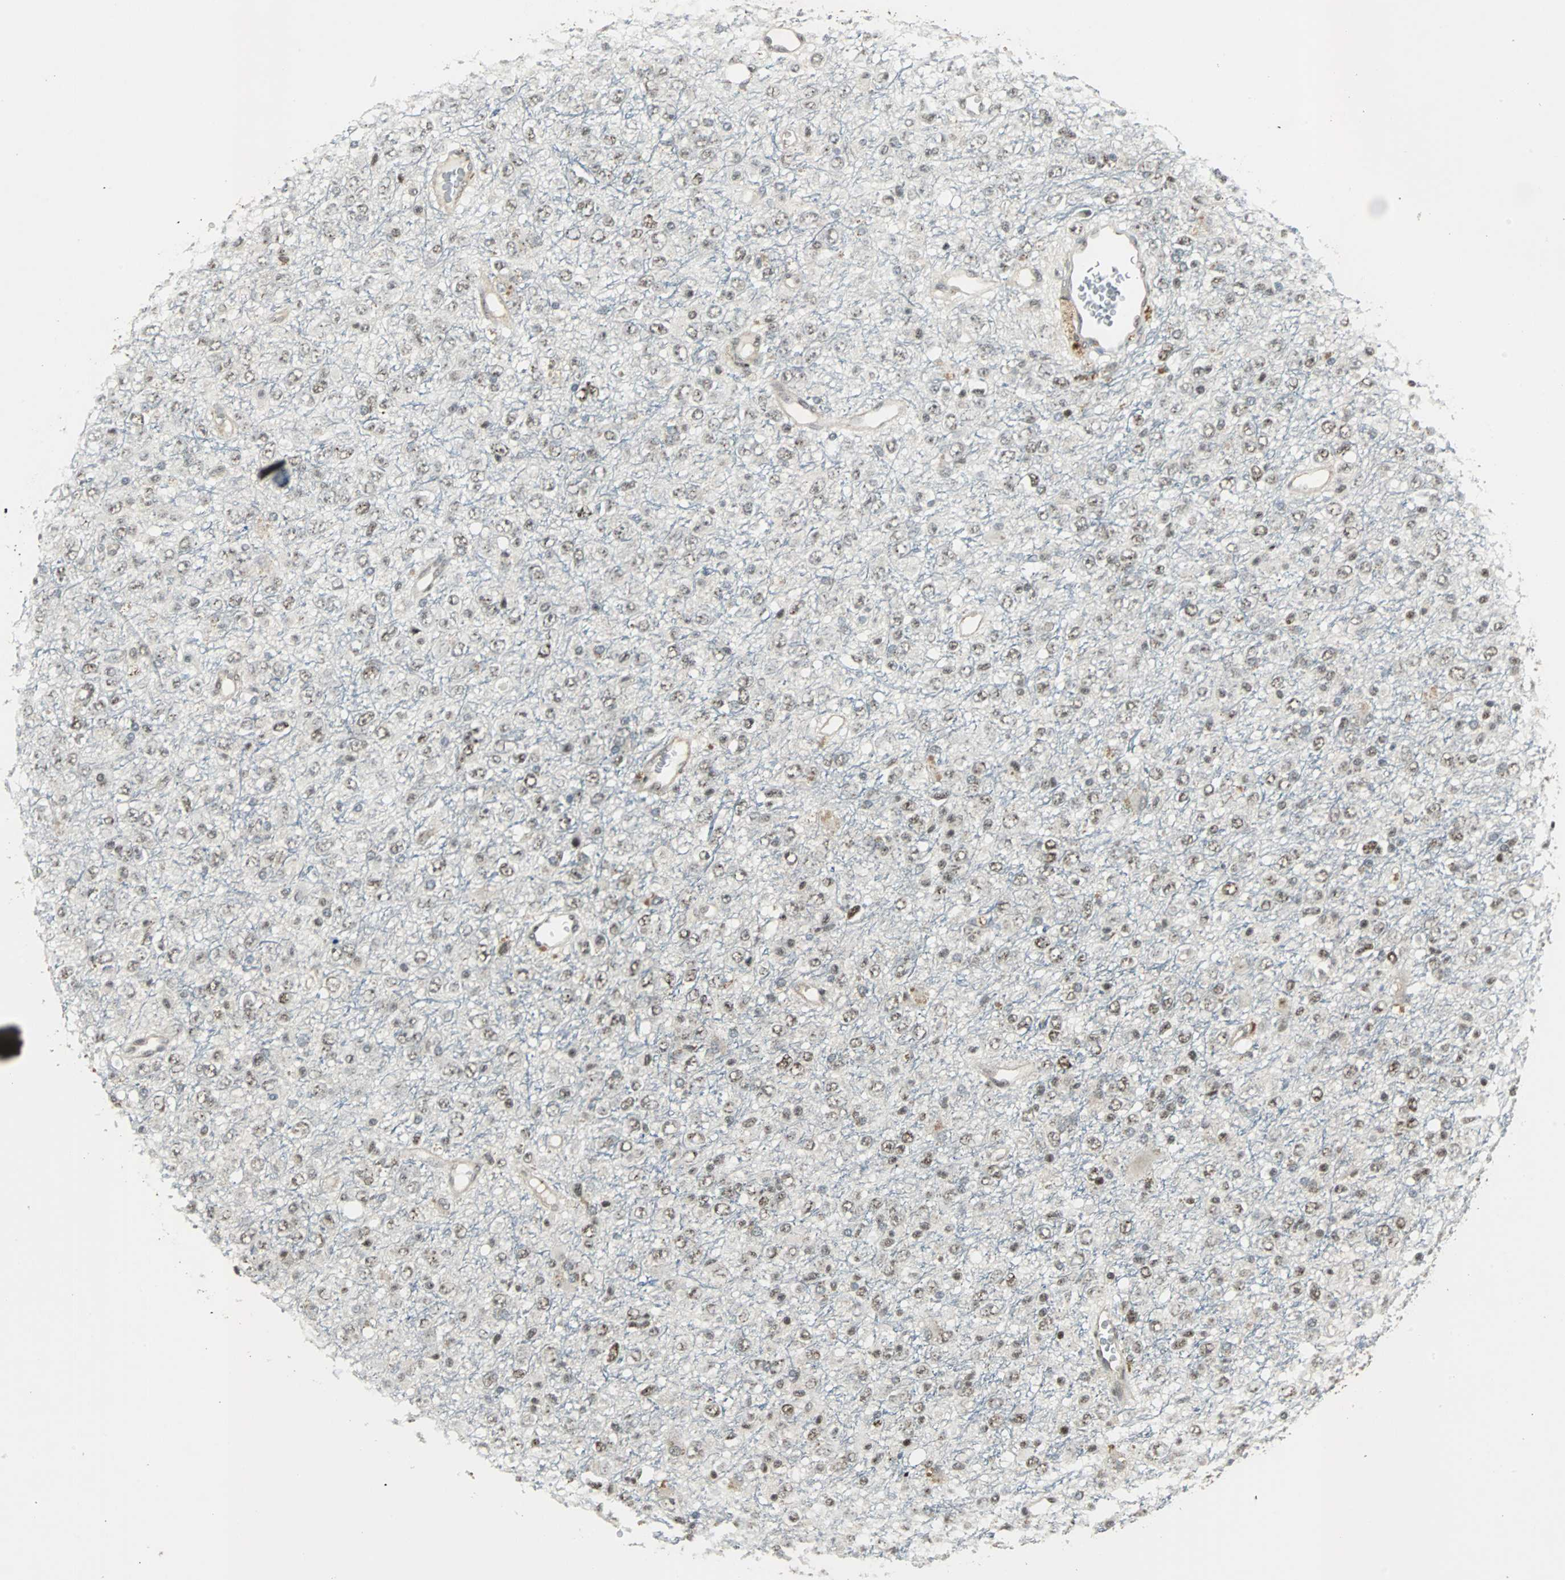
{"staining": {"intensity": "strong", "quantity": ">75%", "location": "nuclear"}, "tissue": "glioma", "cell_type": "Tumor cells", "image_type": "cancer", "snomed": [{"axis": "morphology", "description": "Glioma, malignant, High grade"}, {"axis": "topography", "description": "pancreas cauda"}], "caption": "This is an image of IHC staining of glioma, which shows strong staining in the nuclear of tumor cells.", "gene": "MED4", "patient": {"sex": "male", "age": 60}}